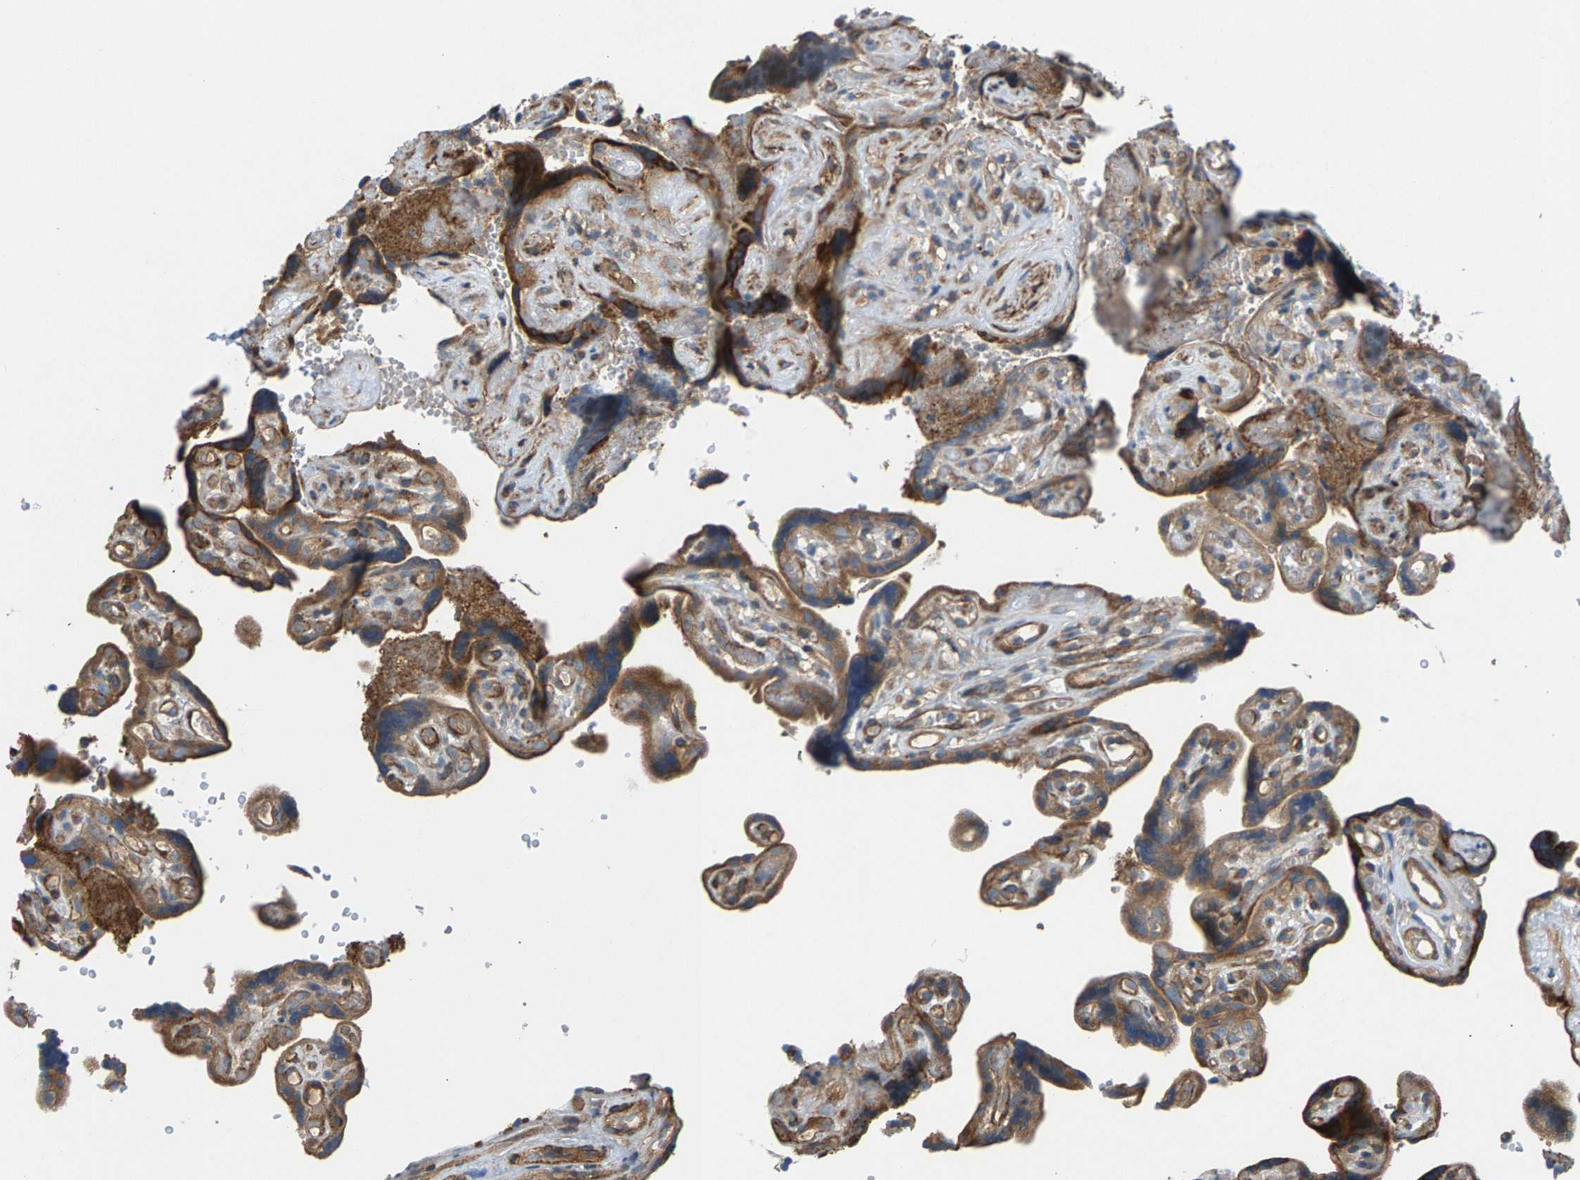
{"staining": {"intensity": "moderate", "quantity": ">75%", "location": "cytoplasmic/membranous"}, "tissue": "placenta", "cell_type": "Decidual cells", "image_type": "normal", "snomed": [{"axis": "morphology", "description": "Normal tissue, NOS"}, {"axis": "topography", "description": "Placenta"}], "caption": "High-magnification brightfield microscopy of benign placenta stained with DAB (3,3'-diaminobenzidine) (brown) and counterstained with hematoxylin (blue). decidual cells exhibit moderate cytoplasmic/membranous expression is appreciated in approximately>75% of cells. The protein of interest is stained brown, and the nuclei are stained in blue (DAB IHC with brightfield microscopy, high magnification).", "gene": "PDCL", "patient": {"sex": "female", "age": 30}}